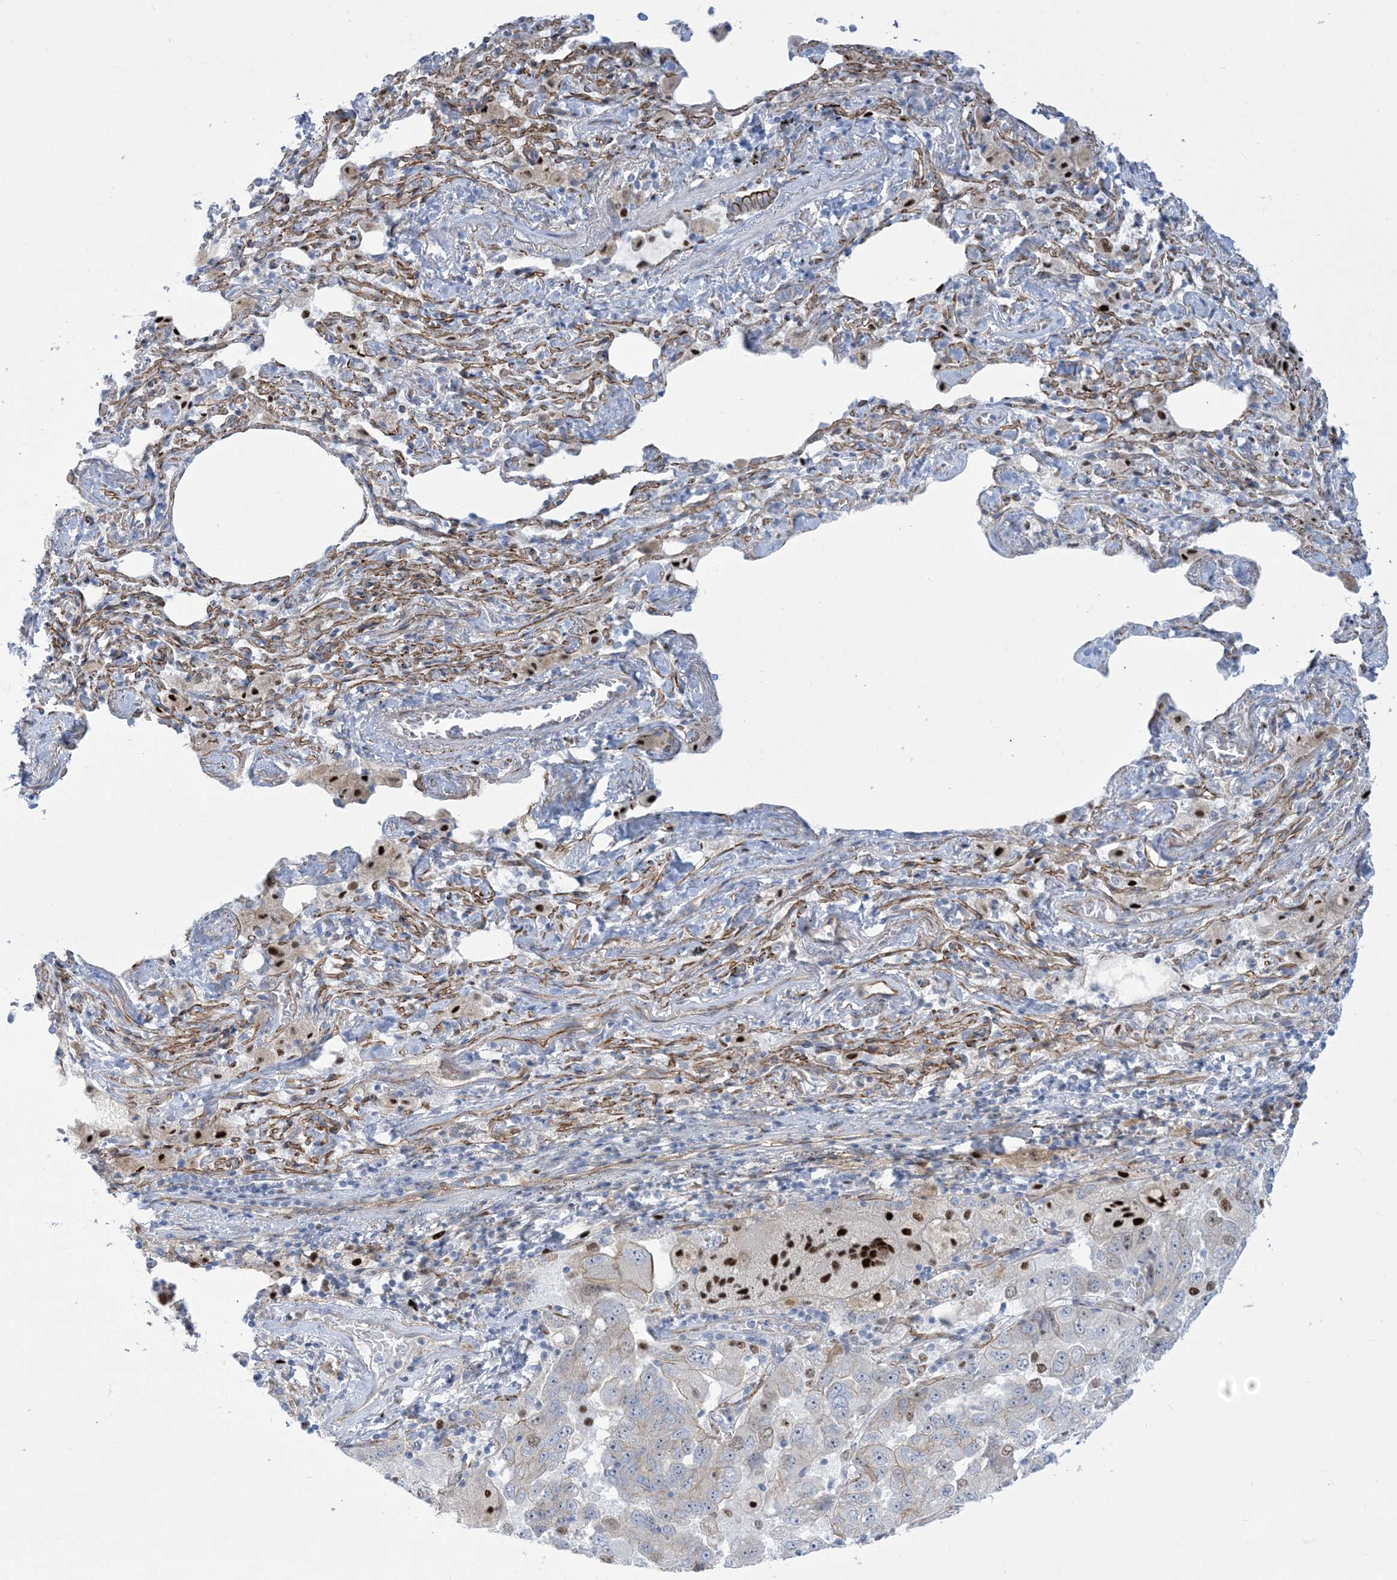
{"staining": {"intensity": "weak", "quantity": "<25%", "location": "nuclear"}, "tissue": "lung cancer", "cell_type": "Tumor cells", "image_type": "cancer", "snomed": [{"axis": "morphology", "description": "Adenocarcinoma, NOS"}, {"axis": "topography", "description": "Lung"}], "caption": "The histopathology image reveals no staining of tumor cells in lung cancer (adenocarcinoma).", "gene": "MARS2", "patient": {"sex": "female", "age": 51}}